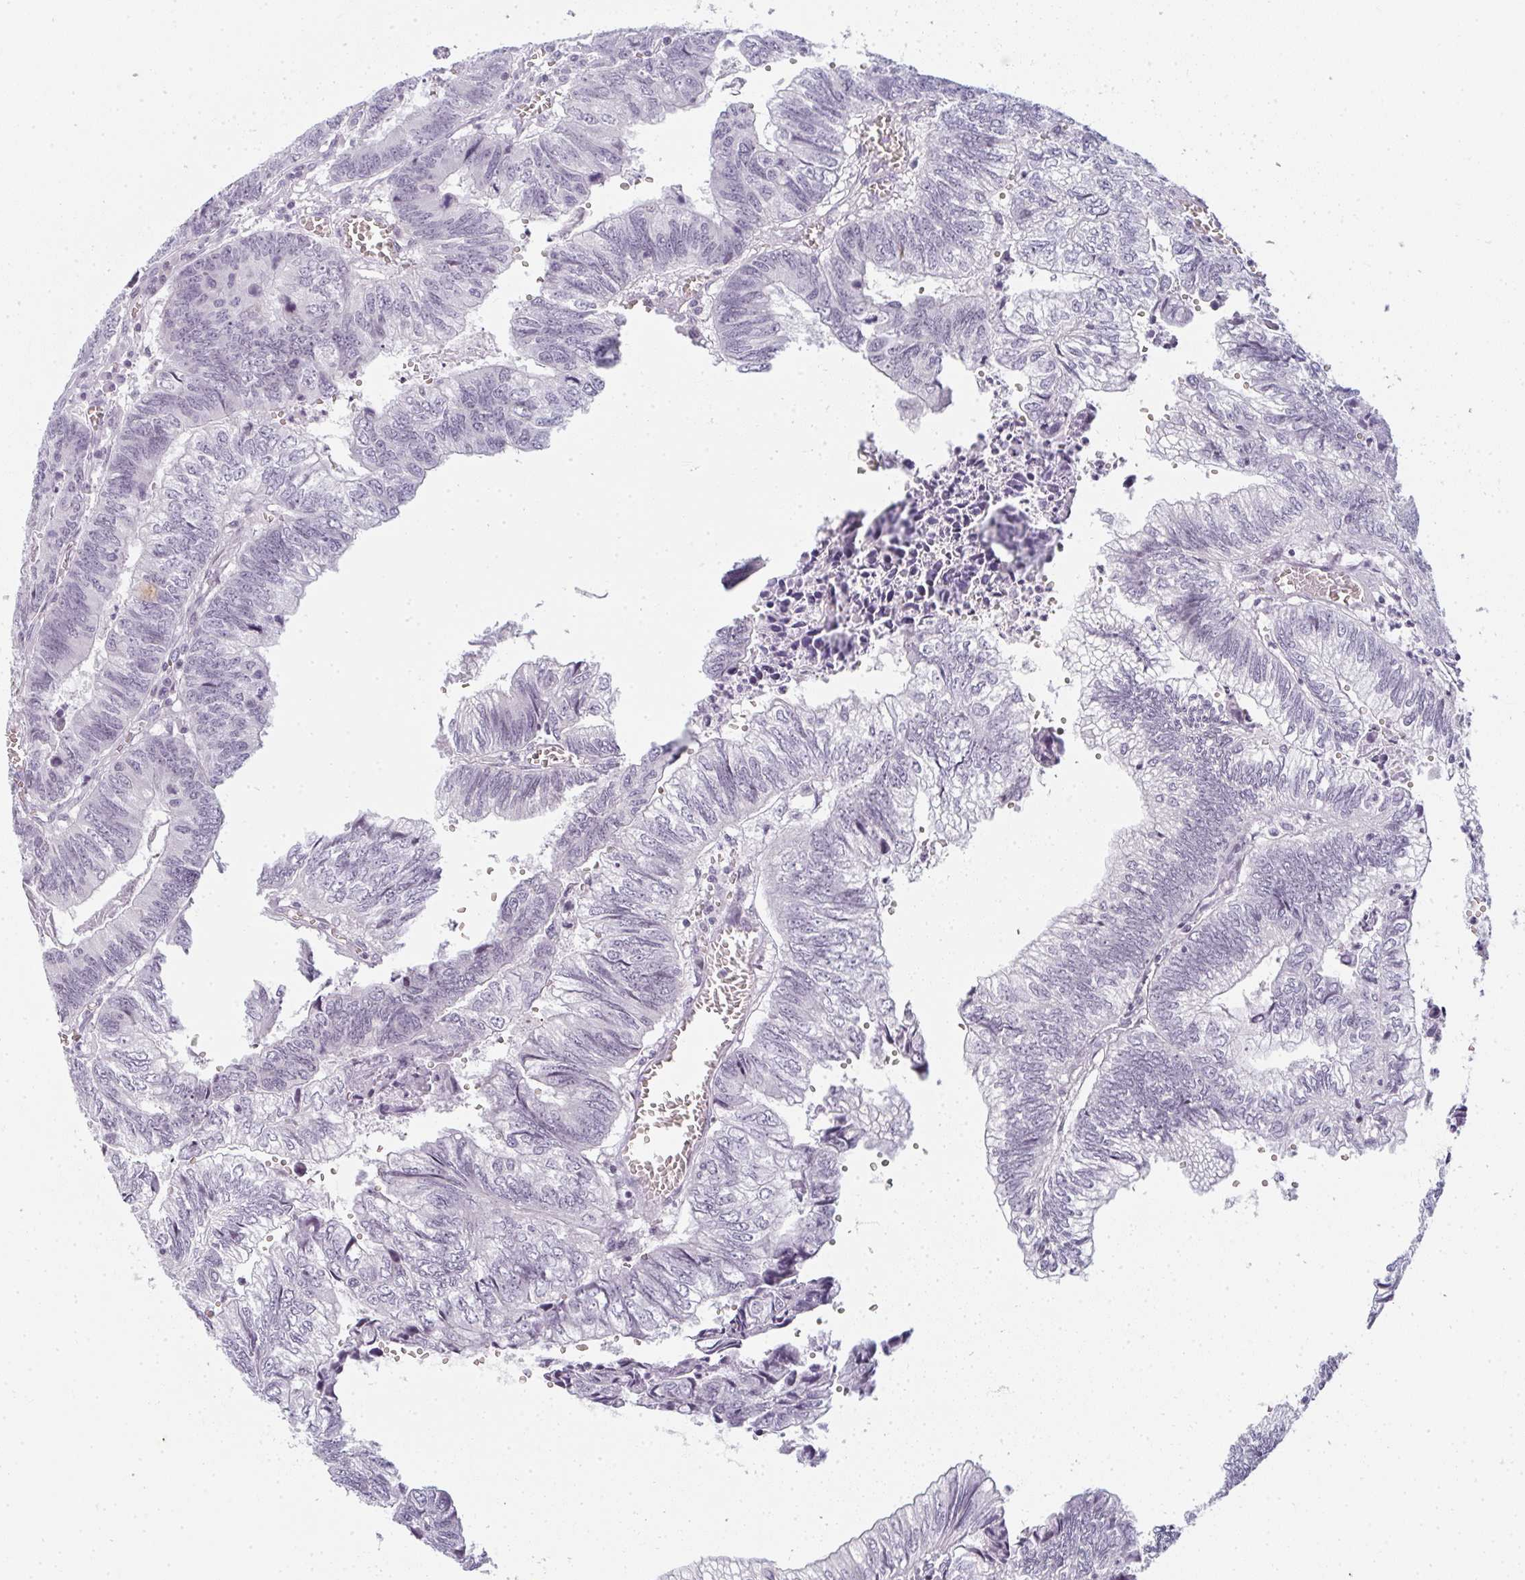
{"staining": {"intensity": "negative", "quantity": "none", "location": "none"}, "tissue": "colorectal cancer", "cell_type": "Tumor cells", "image_type": "cancer", "snomed": [{"axis": "morphology", "description": "Adenocarcinoma, NOS"}, {"axis": "topography", "description": "Colon"}], "caption": "Human adenocarcinoma (colorectal) stained for a protein using IHC exhibits no positivity in tumor cells.", "gene": "RBBP6", "patient": {"sex": "male", "age": 86}}